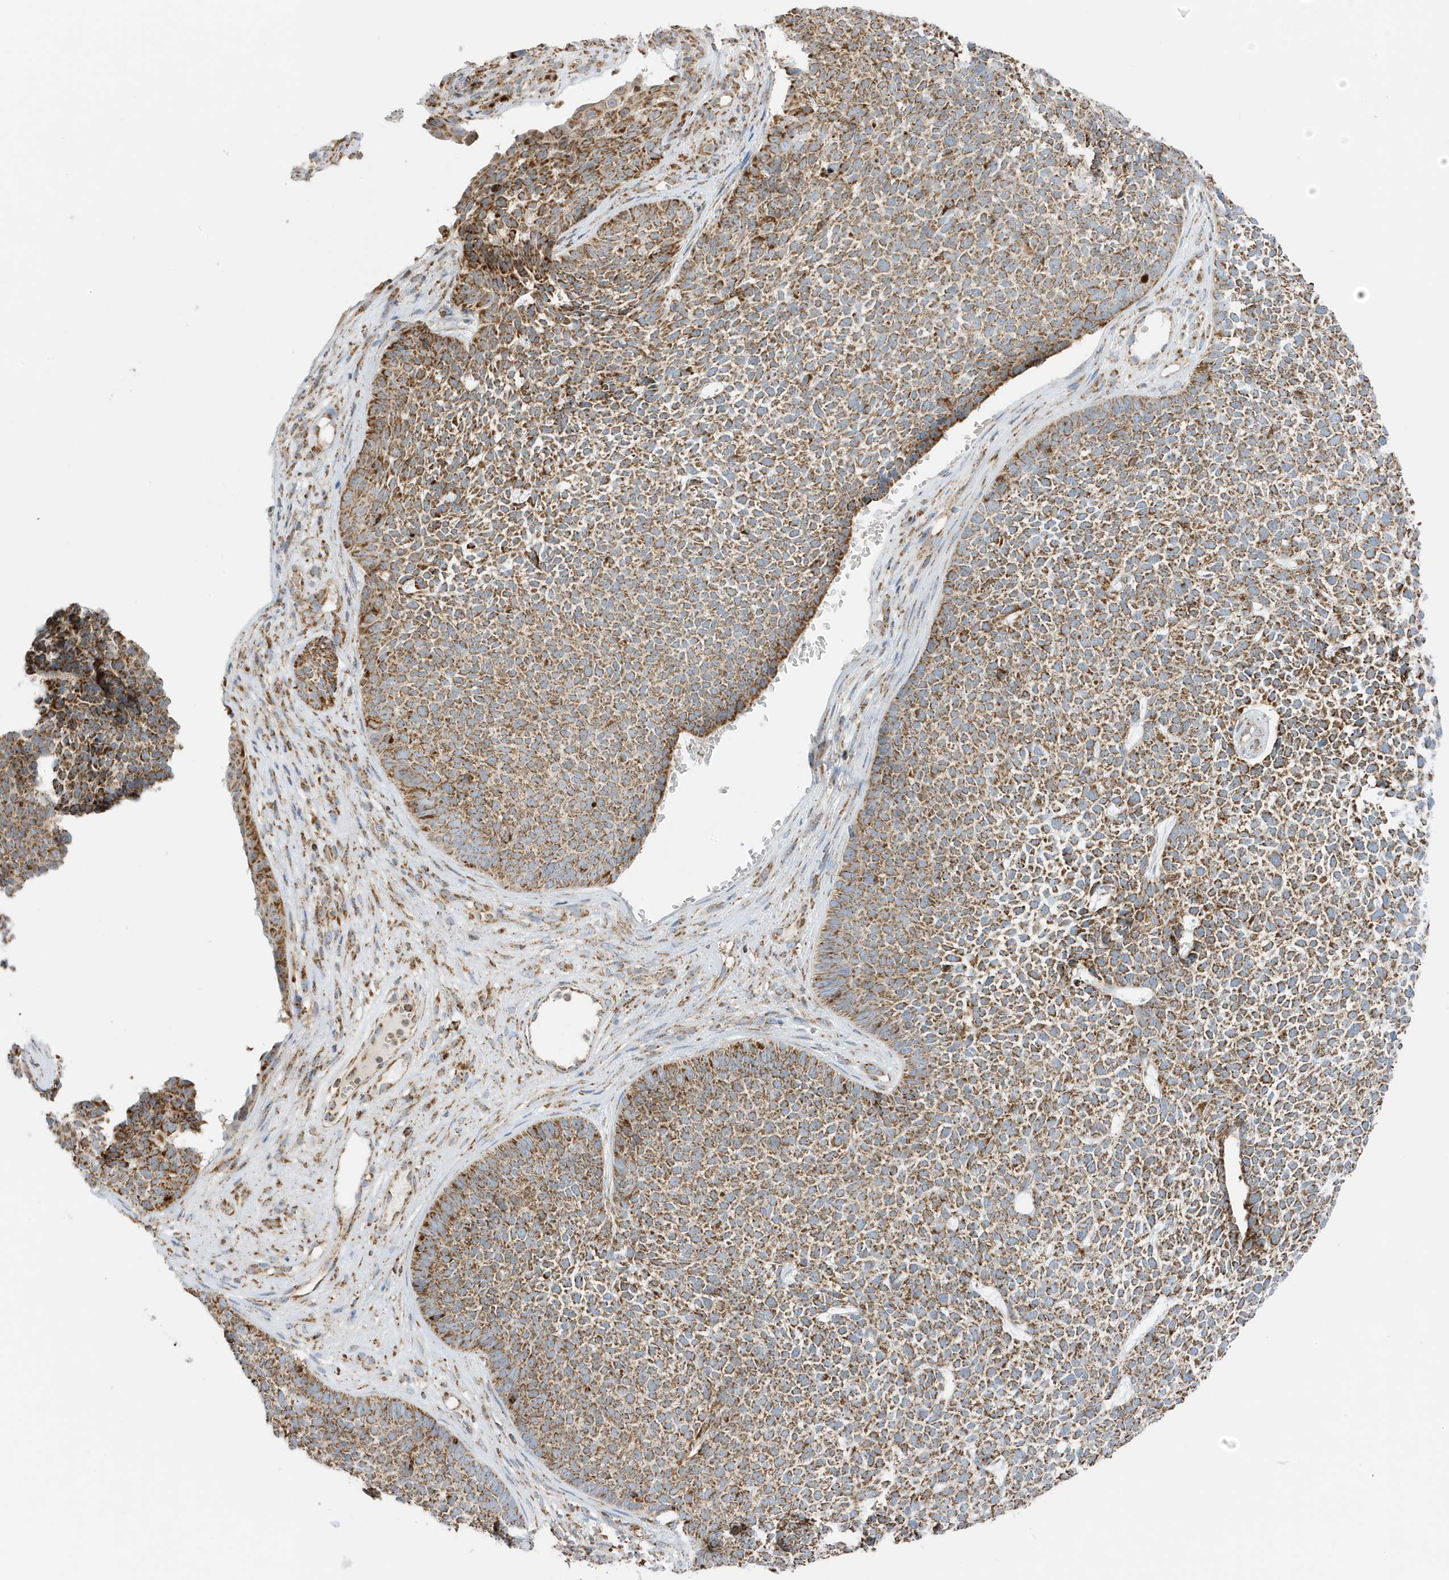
{"staining": {"intensity": "moderate", "quantity": ">75%", "location": "cytoplasmic/membranous"}, "tissue": "skin cancer", "cell_type": "Tumor cells", "image_type": "cancer", "snomed": [{"axis": "morphology", "description": "Basal cell carcinoma"}, {"axis": "topography", "description": "Skin"}], "caption": "Immunohistochemistry (IHC) micrograph of neoplastic tissue: skin cancer stained using immunohistochemistry (IHC) shows medium levels of moderate protein expression localized specifically in the cytoplasmic/membranous of tumor cells, appearing as a cytoplasmic/membranous brown color.", "gene": "ATP5ME", "patient": {"sex": "female", "age": 84}}